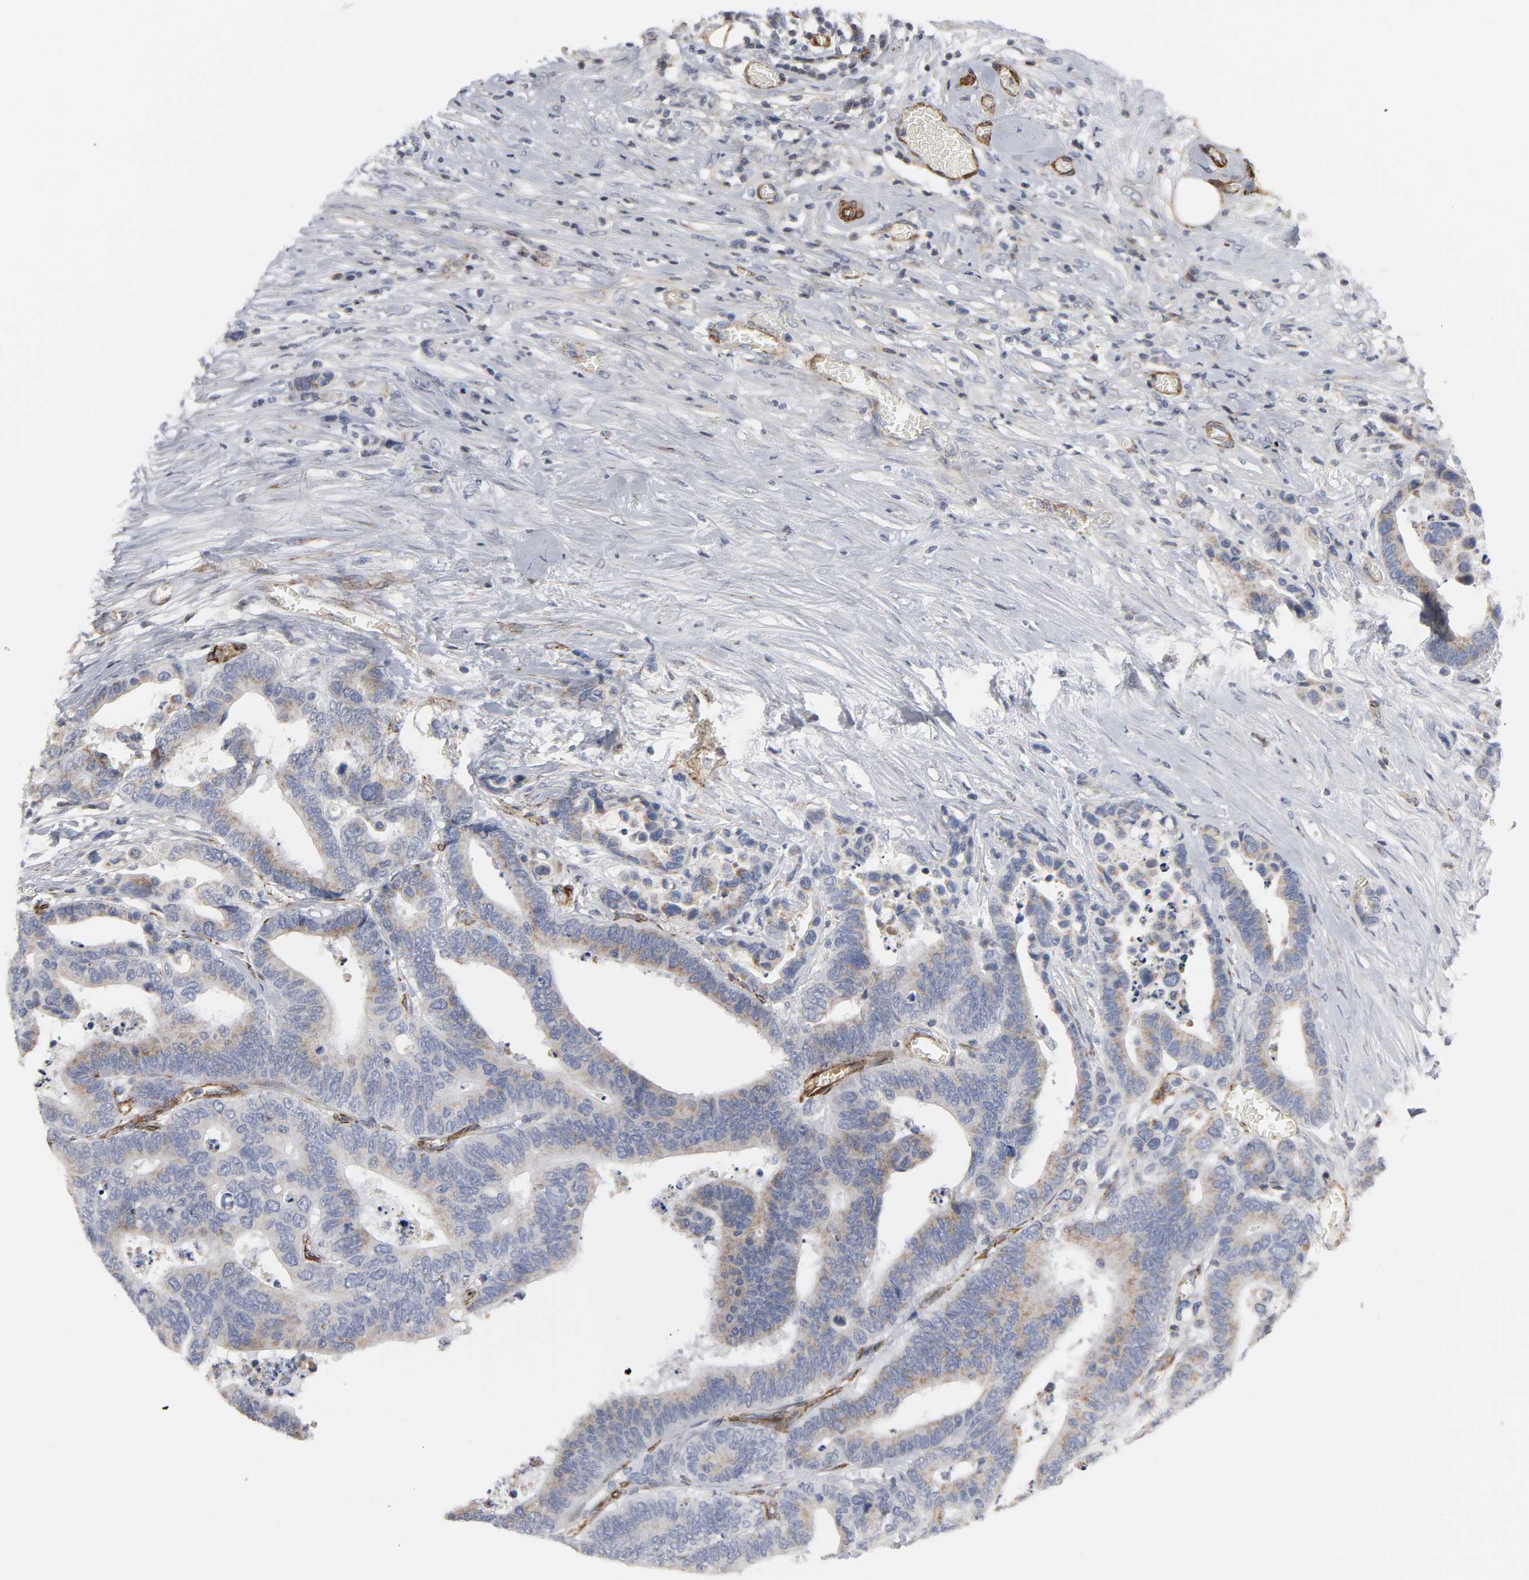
{"staining": {"intensity": "weak", "quantity": "25%-75%", "location": "cytoplasmic/membranous"}, "tissue": "colorectal cancer", "cell_type": "Tumor cells", "image_type": "cancer", "snomed": [{"axis": "morphology", "description": "Adenocarcinoma, NOS"}, {"axis": "topography", "description": "Colon"}], "caption": "Human colorectal cancer stained with a protein marker displays weak staining in tumor cells.", "gene": "GNG2", "patient": {"sex": "male", "age": 82}}